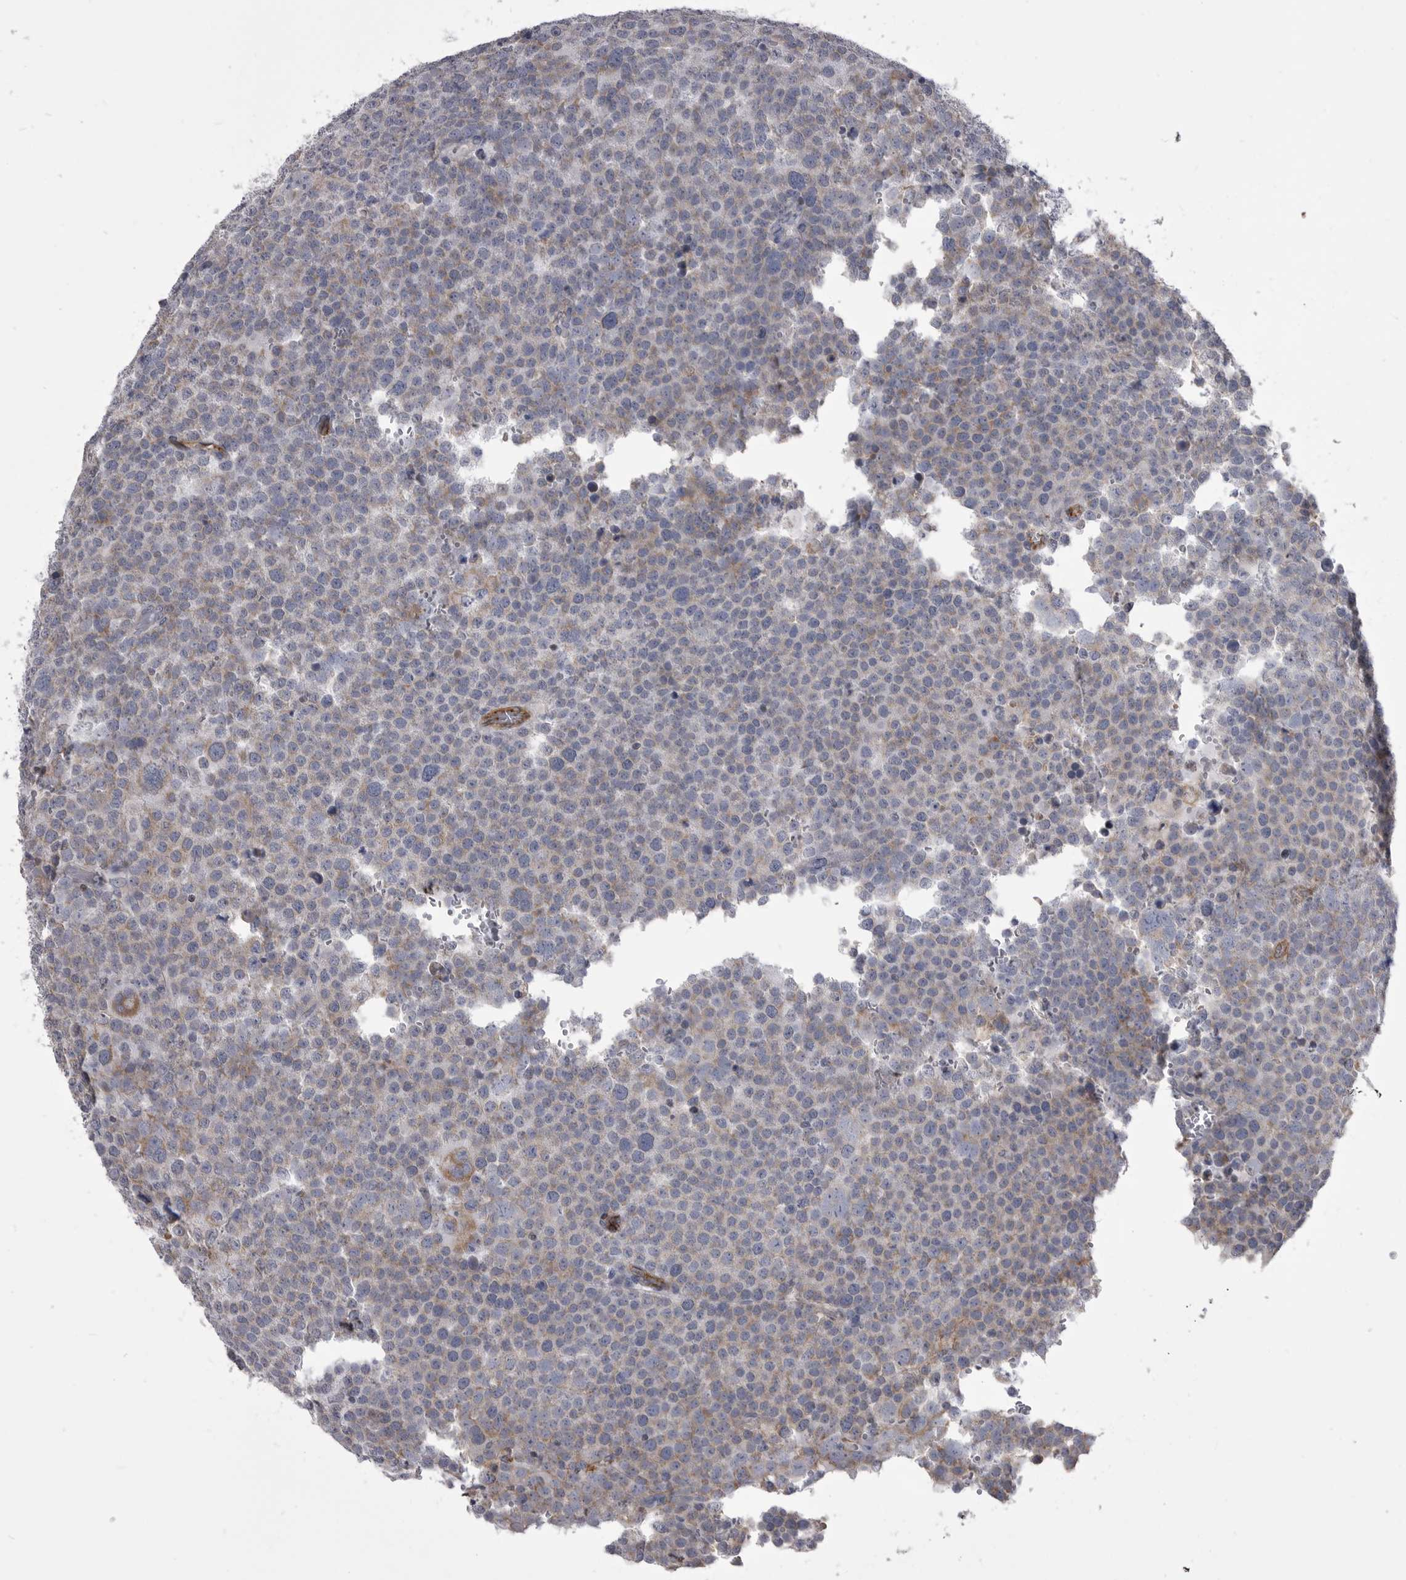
{"staining": {"intensity": "weak", "quantity": "25%-75%", "location": "cytoplasmic/membranous"}, "tissue": "testis cancer", "cell_type": "Tumor cells", "image_type": "cancer", "snomed": [{"axis": "morphology", "description": "Seminoma, NOS"}, {"axis": "topography", "description": "Testis"}], "caption": "Immunohistochemical staining of human seminoma (testis) exhibits low levels of weak cytoplasmic/membranous protein staining in about 25%-75% of tumor cells.", "gene": "OPLAH", "patient": {"sex": "male", "age": 71}}